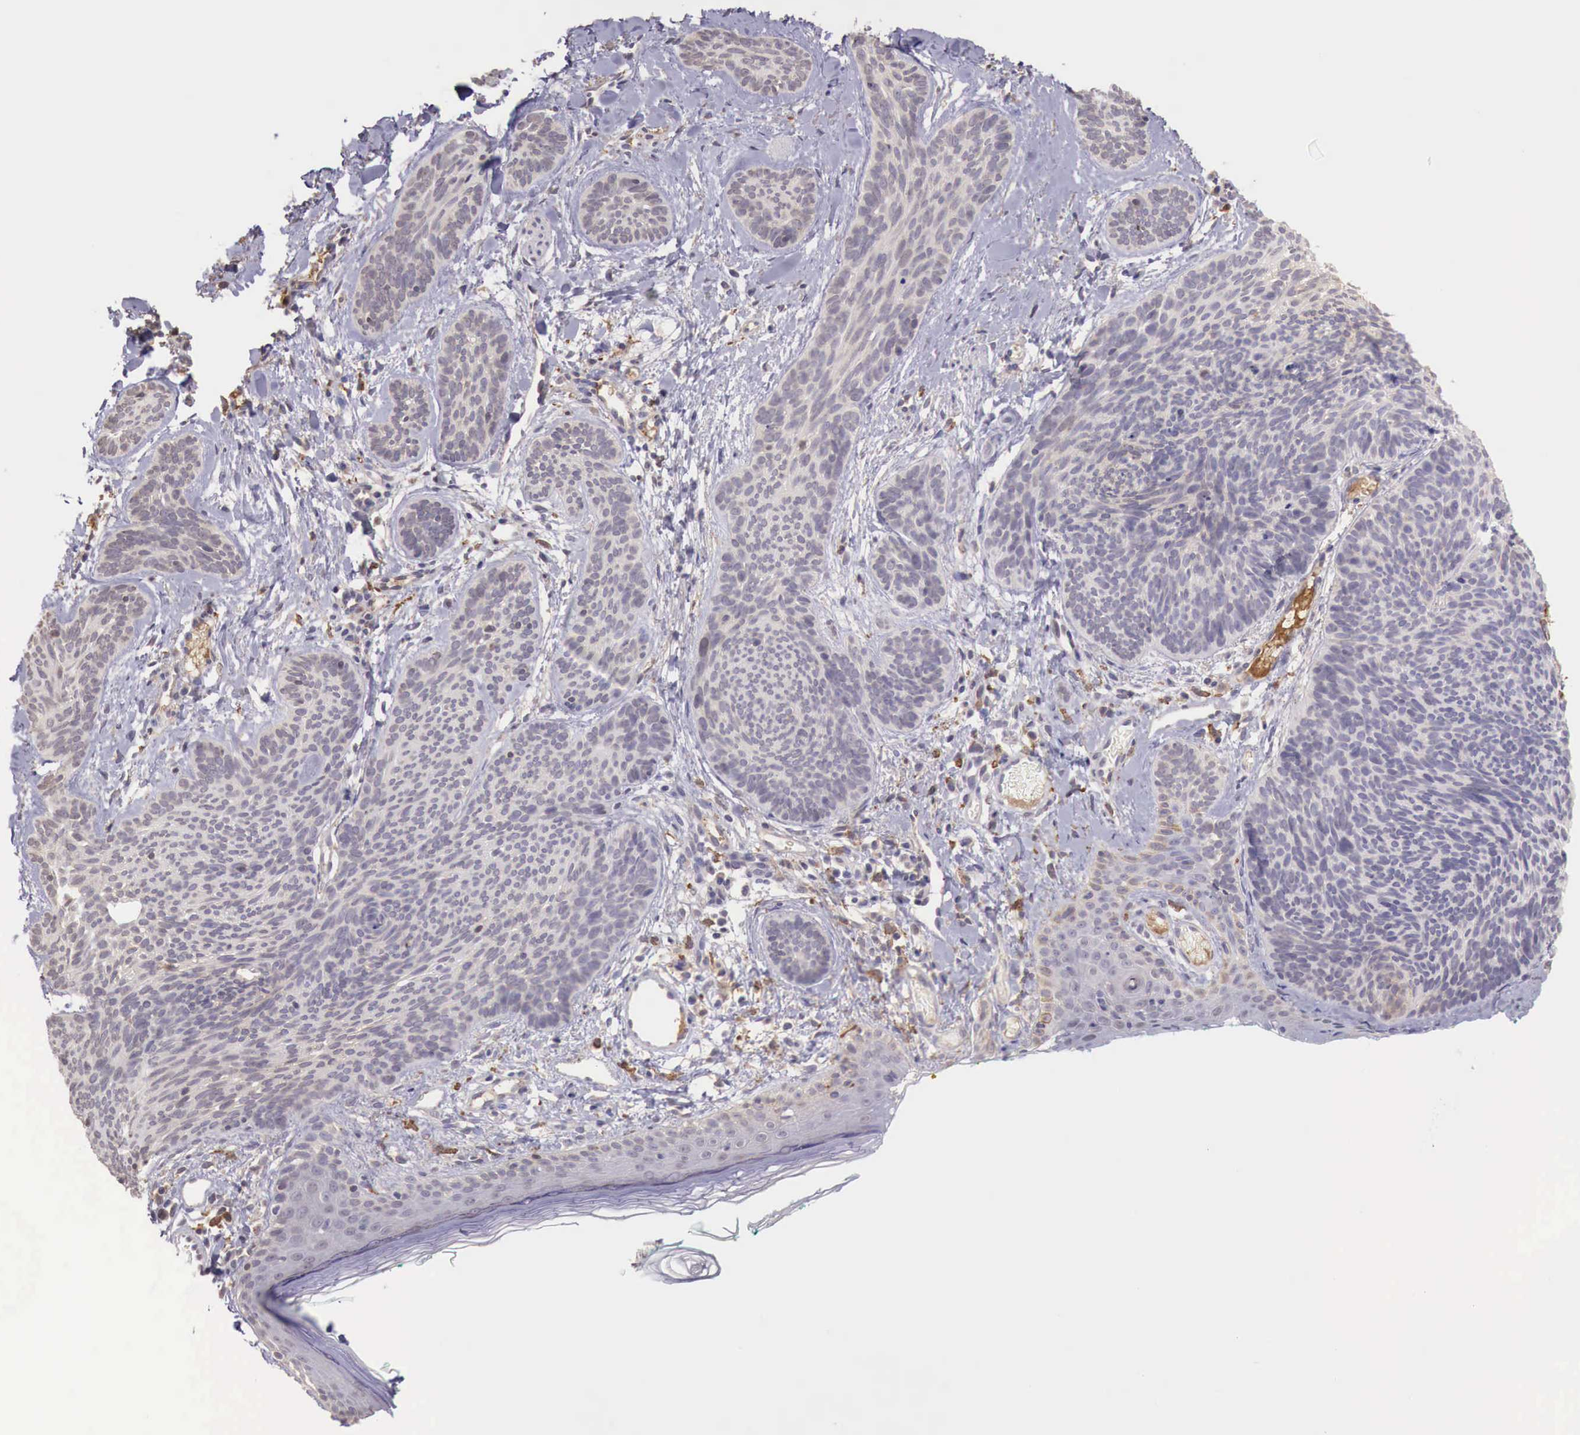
{"staining": {"intensity": "weak", "quantity": "25%-75%", "location": "cytoplasmic/membranous"}, "tissue": "skin cancer", "cell_type": "Tumor cells", "image_type": "cancer", "snomed": [{"axis": "morphology", "description": "Basal cell carcinoma"}, {"axis": "topography", "description": "Skin"}], "caption": "Basal cell carcinoma (skin) stained with immunohistochemistry (IHC) shows weak cytoplasmic/membranous positivity in approximately 25%-75% of tumor cells.", "gene": "CHRDL1", "patient": {"sex": "female", "age": 81}}